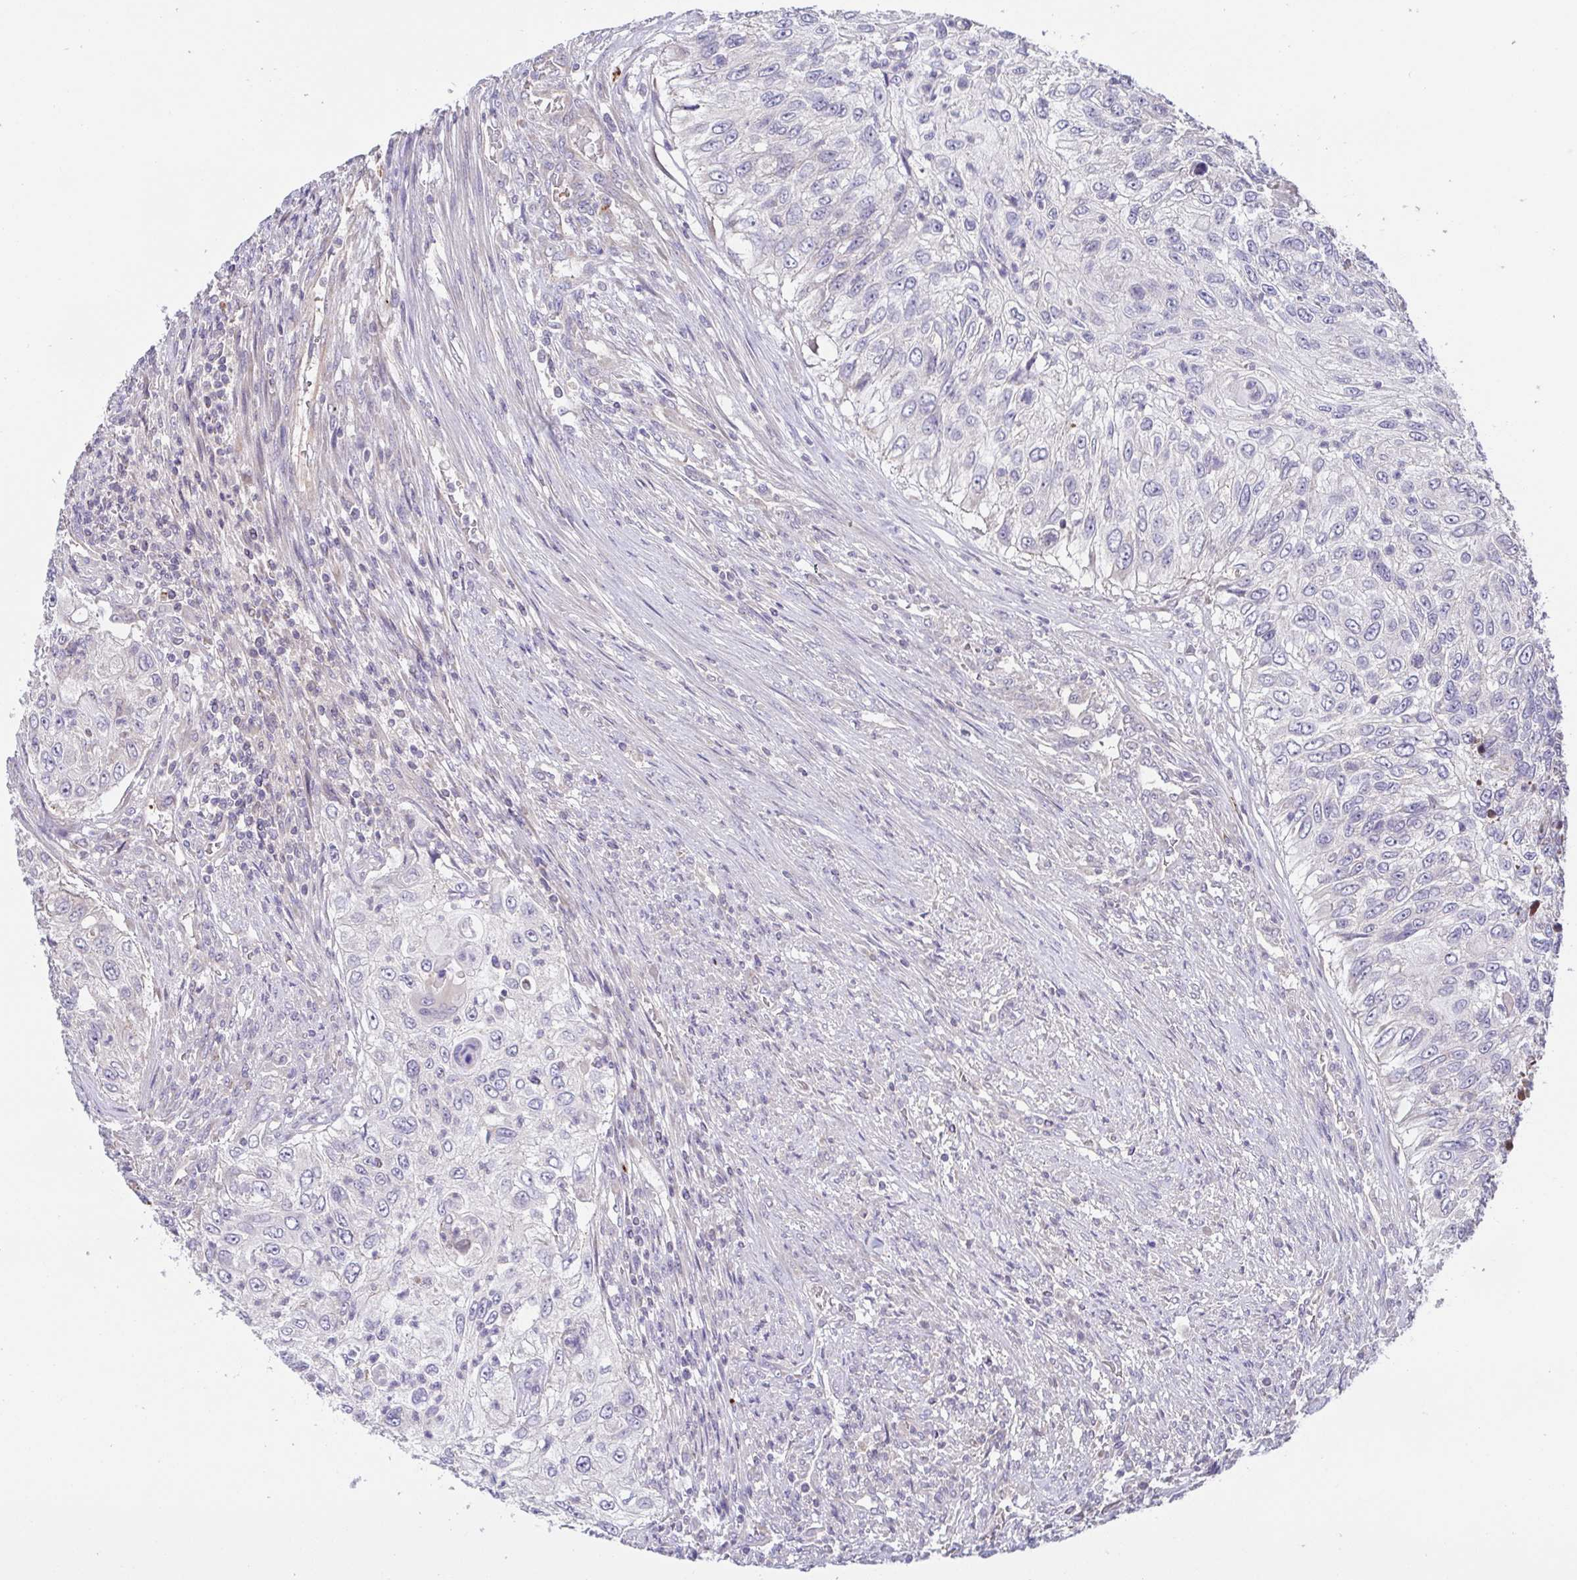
{"staining": {"intensity": "negative", "quantity": "none", "location": "none"}, "tissue": "urothelial cancer", "cell_type": "Tumor cells", "image_type": "cancer", "snomed": [{"axis": "morphology", "description": "Urothelial carcinoma, High grade"}, {"axis": "topography", "description": "Urinary bladder"}], "caption": "There is no significant expression in tumor cells of urothelial cancer.", "gene": "OSBPL7", "patient": {"sex": "female", "age": 60}}